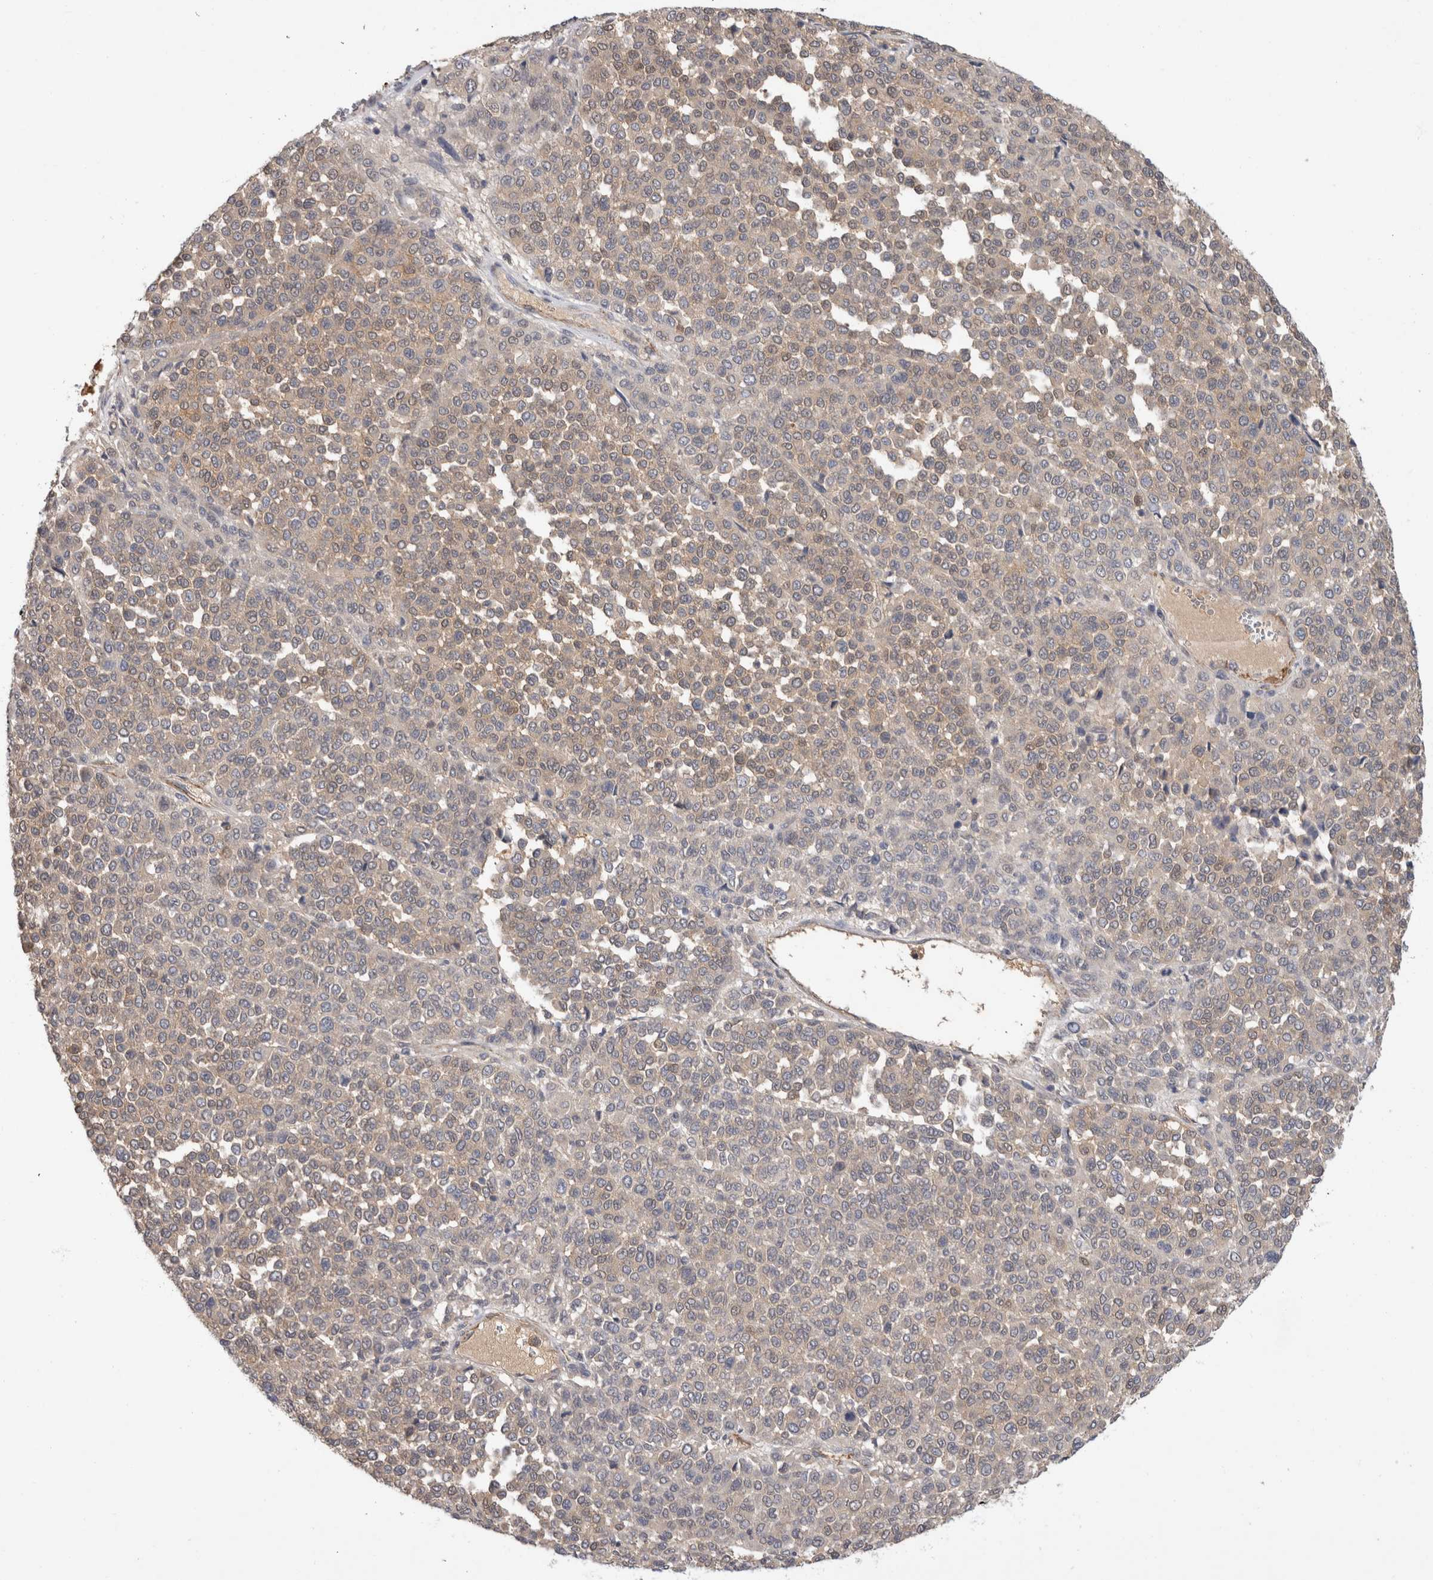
{"staining": {"intensity": "weak", "quantity": "<25%", "location": "cytoplasmic/membranous"}, "tissue": "melanoma", "cell_type": "Tumor cells", "image_type": "cancer", "snomed": [{"axis": "morphology", "description": "Malignant melanoma, Metastatic site"}, {"axis": "topography", "description": "Pancreas"}], "caption": "Tumor cells show no significant staining in malignant melanoma (metastatic site). (DAB immunohistochemistry visualized using brightfield microscopy, high magnification).", "gene": "PGM1", "patient": {"sex": "female", "age": 30}}